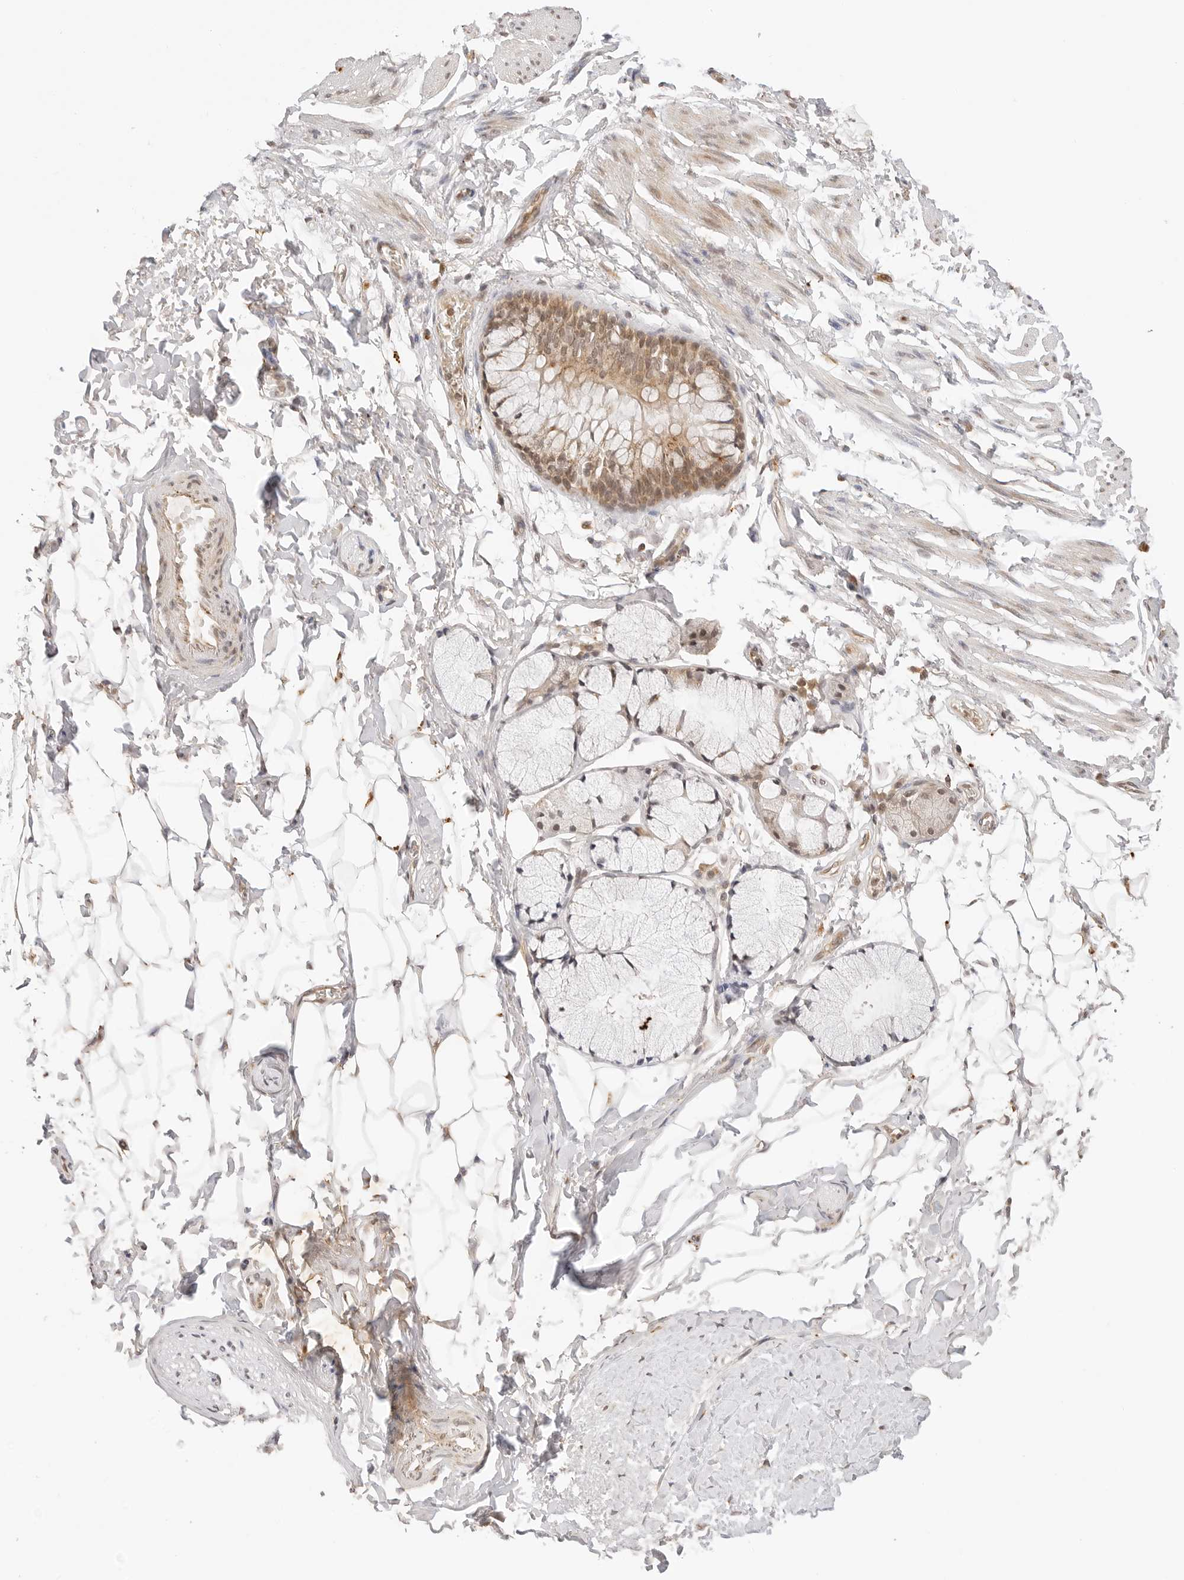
{"staining": {"intensity": "negative", "quantity": "none", "location": "none"}, "tissue": "adipose tissue", "cell_type": "Adipocytes", "image_type": "normal", "snomed": [{"axis": "morphology", "description": "Normal tissue, NOS"}, {"axis": "topography", "description": "Cartilage tissue"}, {"axis": "topography", "description": "Bronchus"}], "caption": "IHC of normal adipose tissue shows no staining in adipocytes.", "gene": "GPR34", "patient": {"sex": "female", "age": 73}}